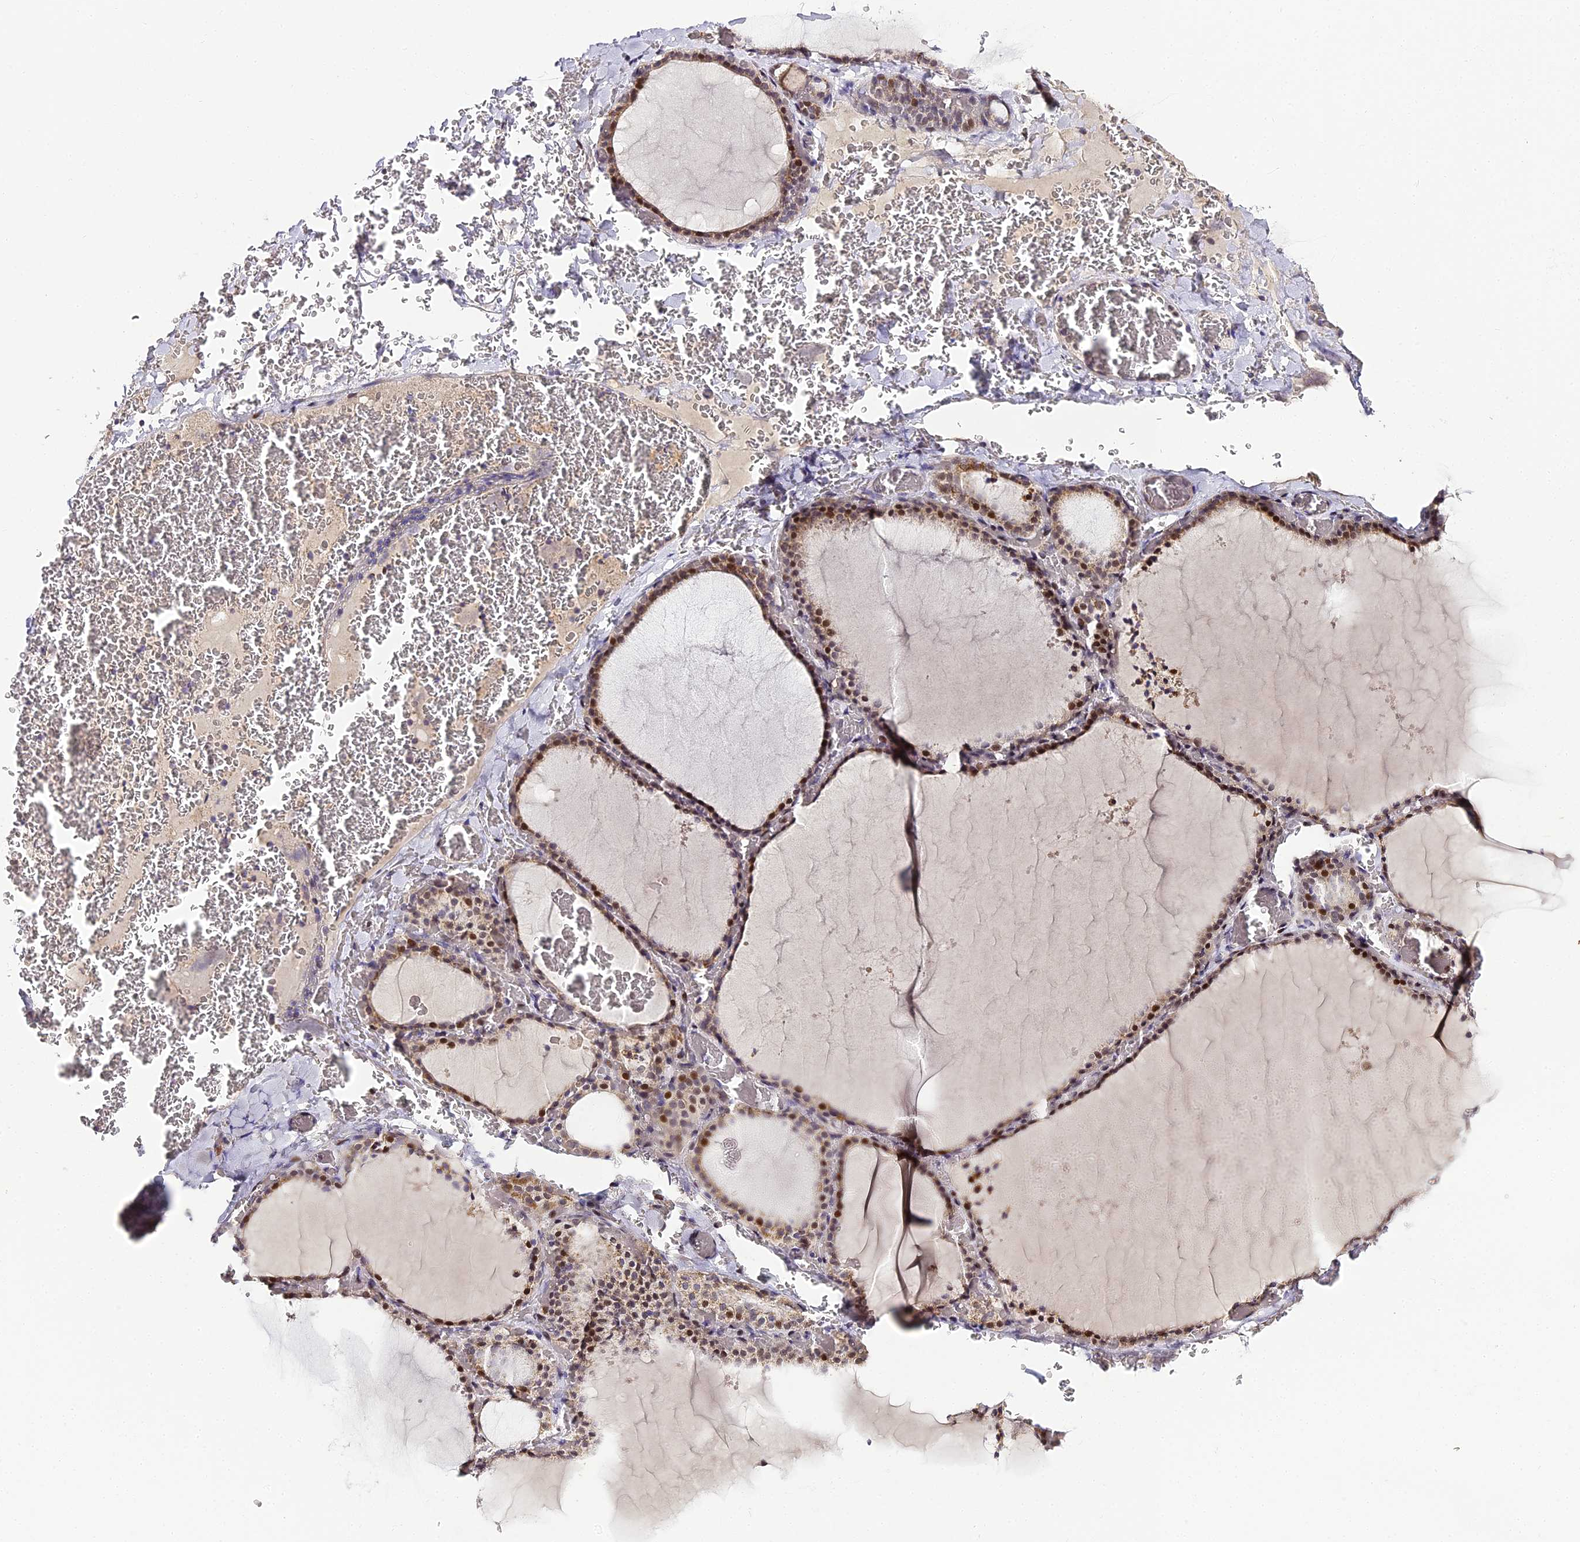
{"staining": {"intensity": "moderate", "quantity": "25%-75%", "location": "nuclear"}, "tissue": "thyroid gland", "cell_type": "Glandular cells", "image_type": "normal", "snomed": [{"axis": "morphology", "description": "Normal tissue, NOS"}, {"axis": "topography", "description": "Thyroid gland"}], "caption": "Immunohistochemical staining of benign thyroid gland exhibits medium levels of moderate nuclear positivity in approximately 25%-75% of glandular cells.", "gene": "SERP1", "patient": {"sex": "female", "age": 39}}